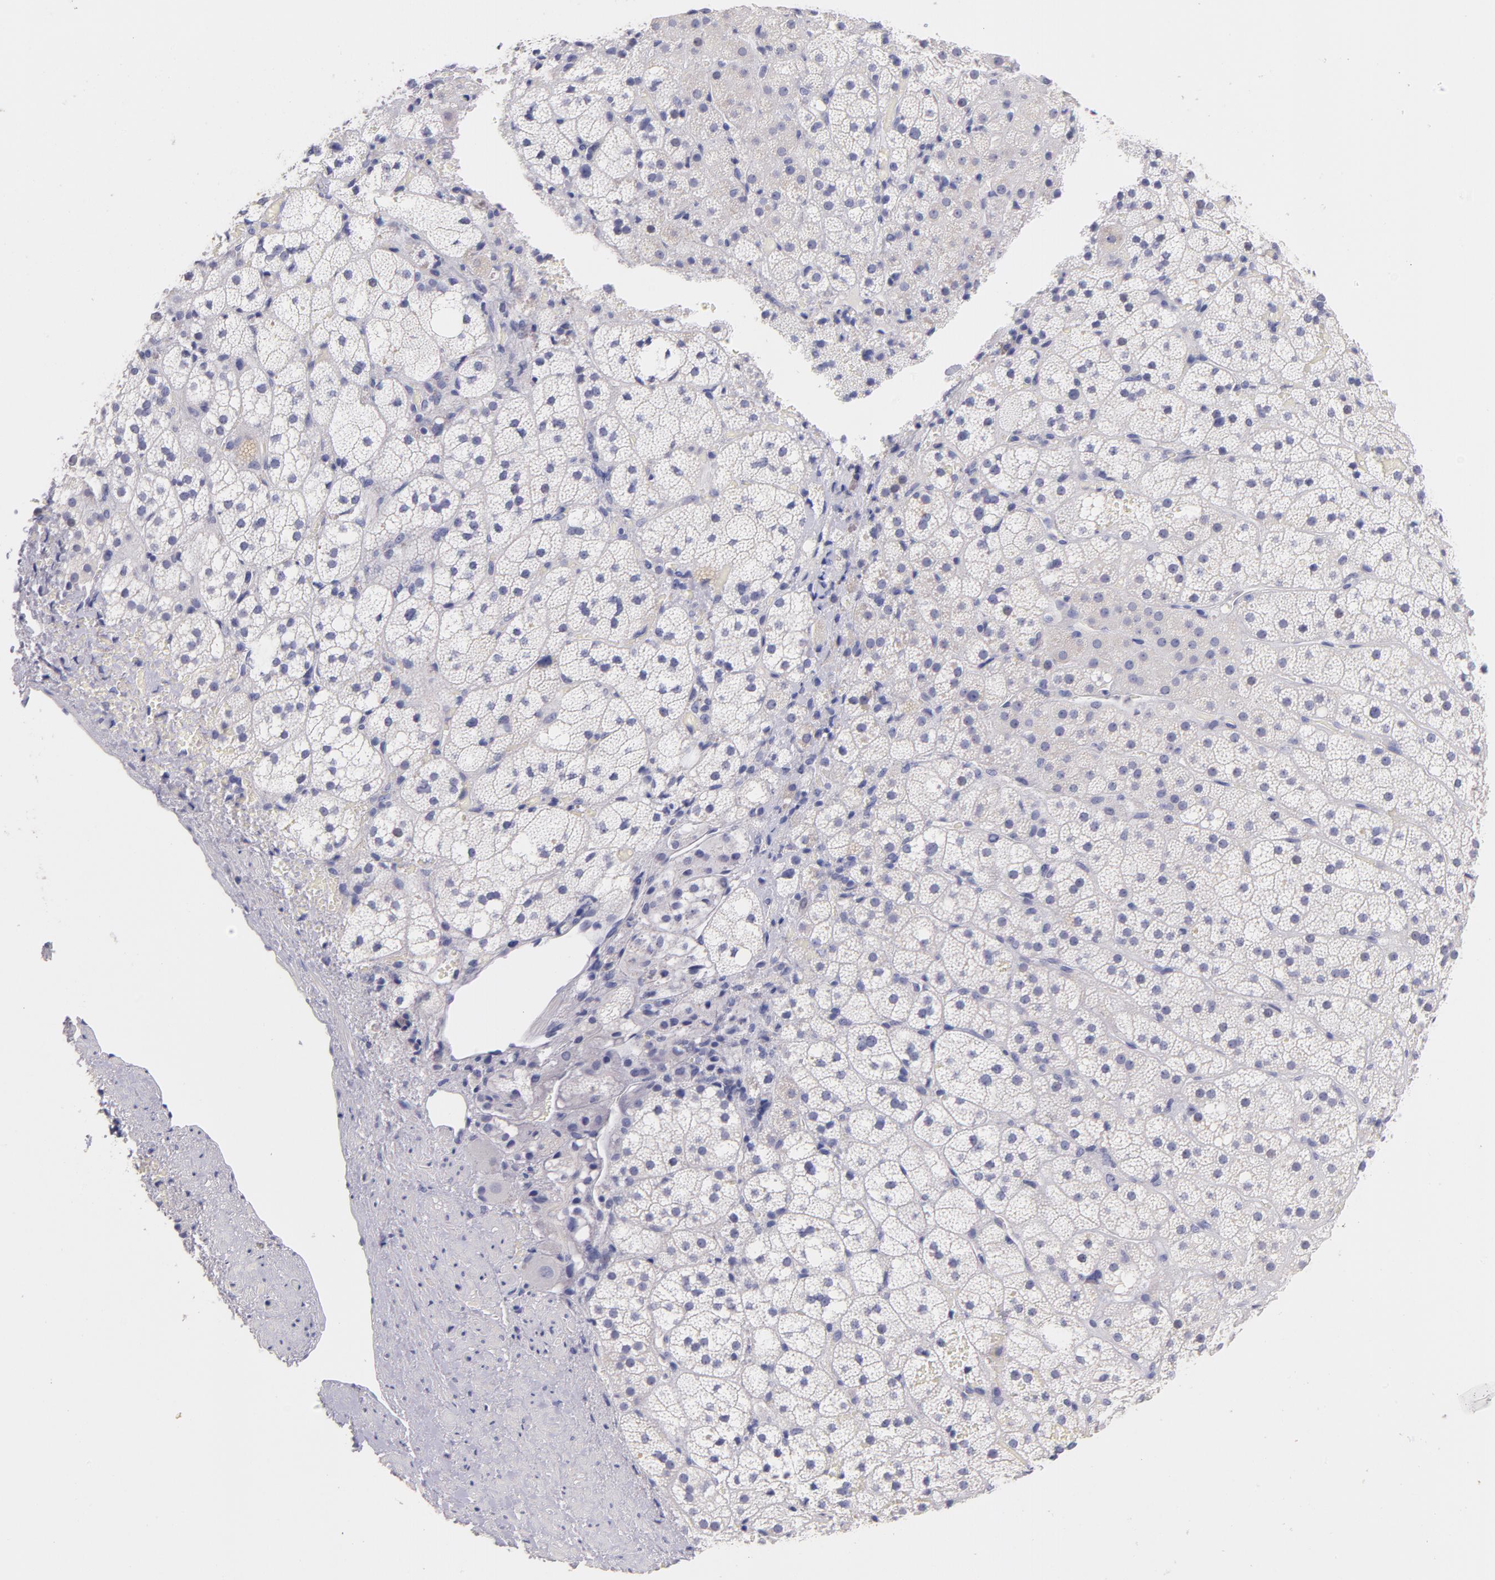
{"staining": {"intensity": "negative", "quantity": "none", "location": "none"}, "tissue": "adrenal gland", "cell_type": "Glandular cells", "image_type": "normal", "snomed": [{"axis": "morphology", "description": "Normal tissue, NOS"}, {"axis": "topography", "description": "Adrenal gland"}], "caption": "This is an IHC image of normal adrenal gland. There is no expression in glandular cells.", "gene": "CD44", "patient": {"sex": "male", "age": 53}}